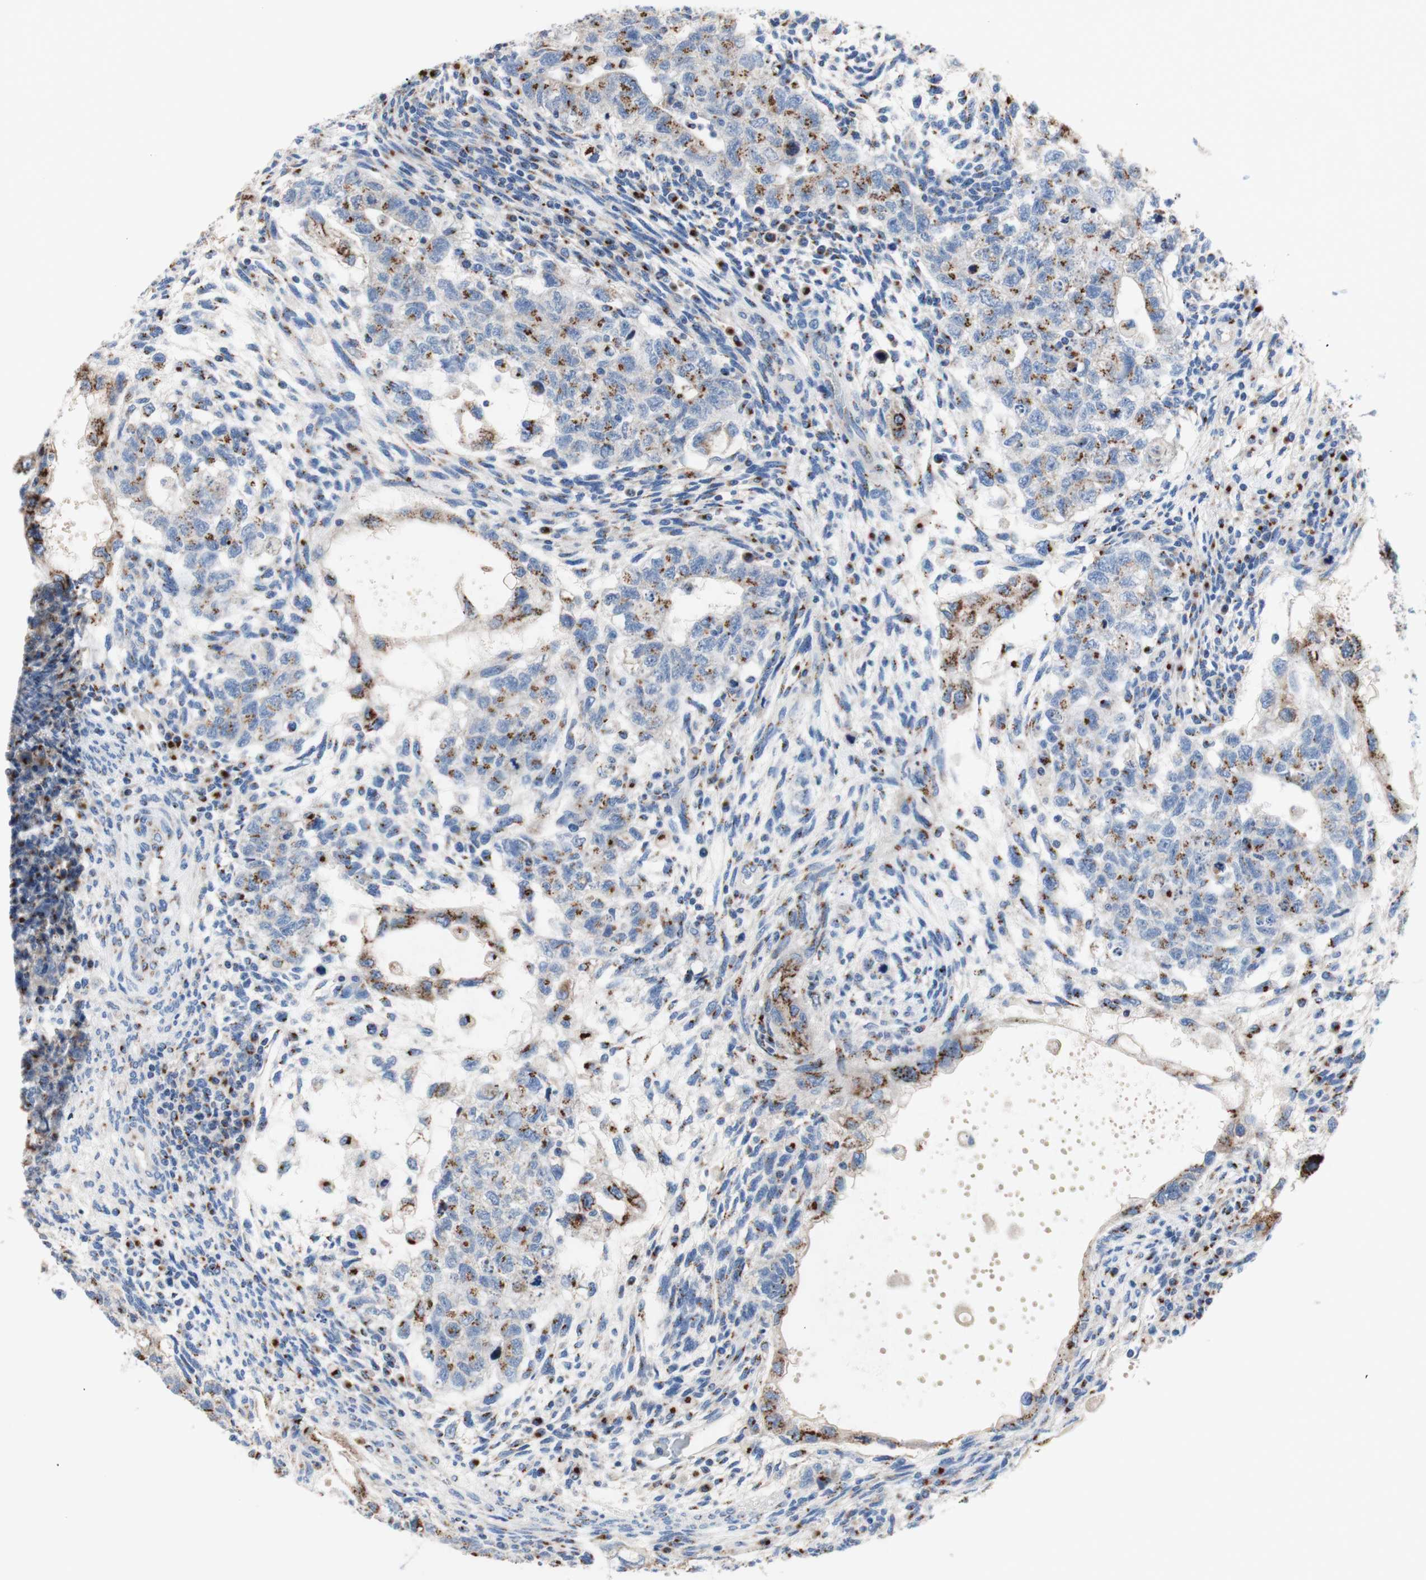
{"staining": {"intensity": "moderate", "quantity": "25%-75%", "location": "cytoplasmic/membranous"}, "tissue": "testis cancer", "cell_type": "Tumor cells", "image_type": "cancer", "snomed": [{"axis": "morphology", "description": "Normal tissue, NOS"}, {"axis": "morphology", "description": "Carcinoma, Embryonal, NOS"}, {"axis": "topography", "description": "Testis"}], "caption": "Protein staining of testis cancer tissue demonstrates moderate cytoplasmic/membranous staining in about 25%-75% of tumor cells.", "gene": "GALNT2", "patient": {"sex": "male", "age": 36}}